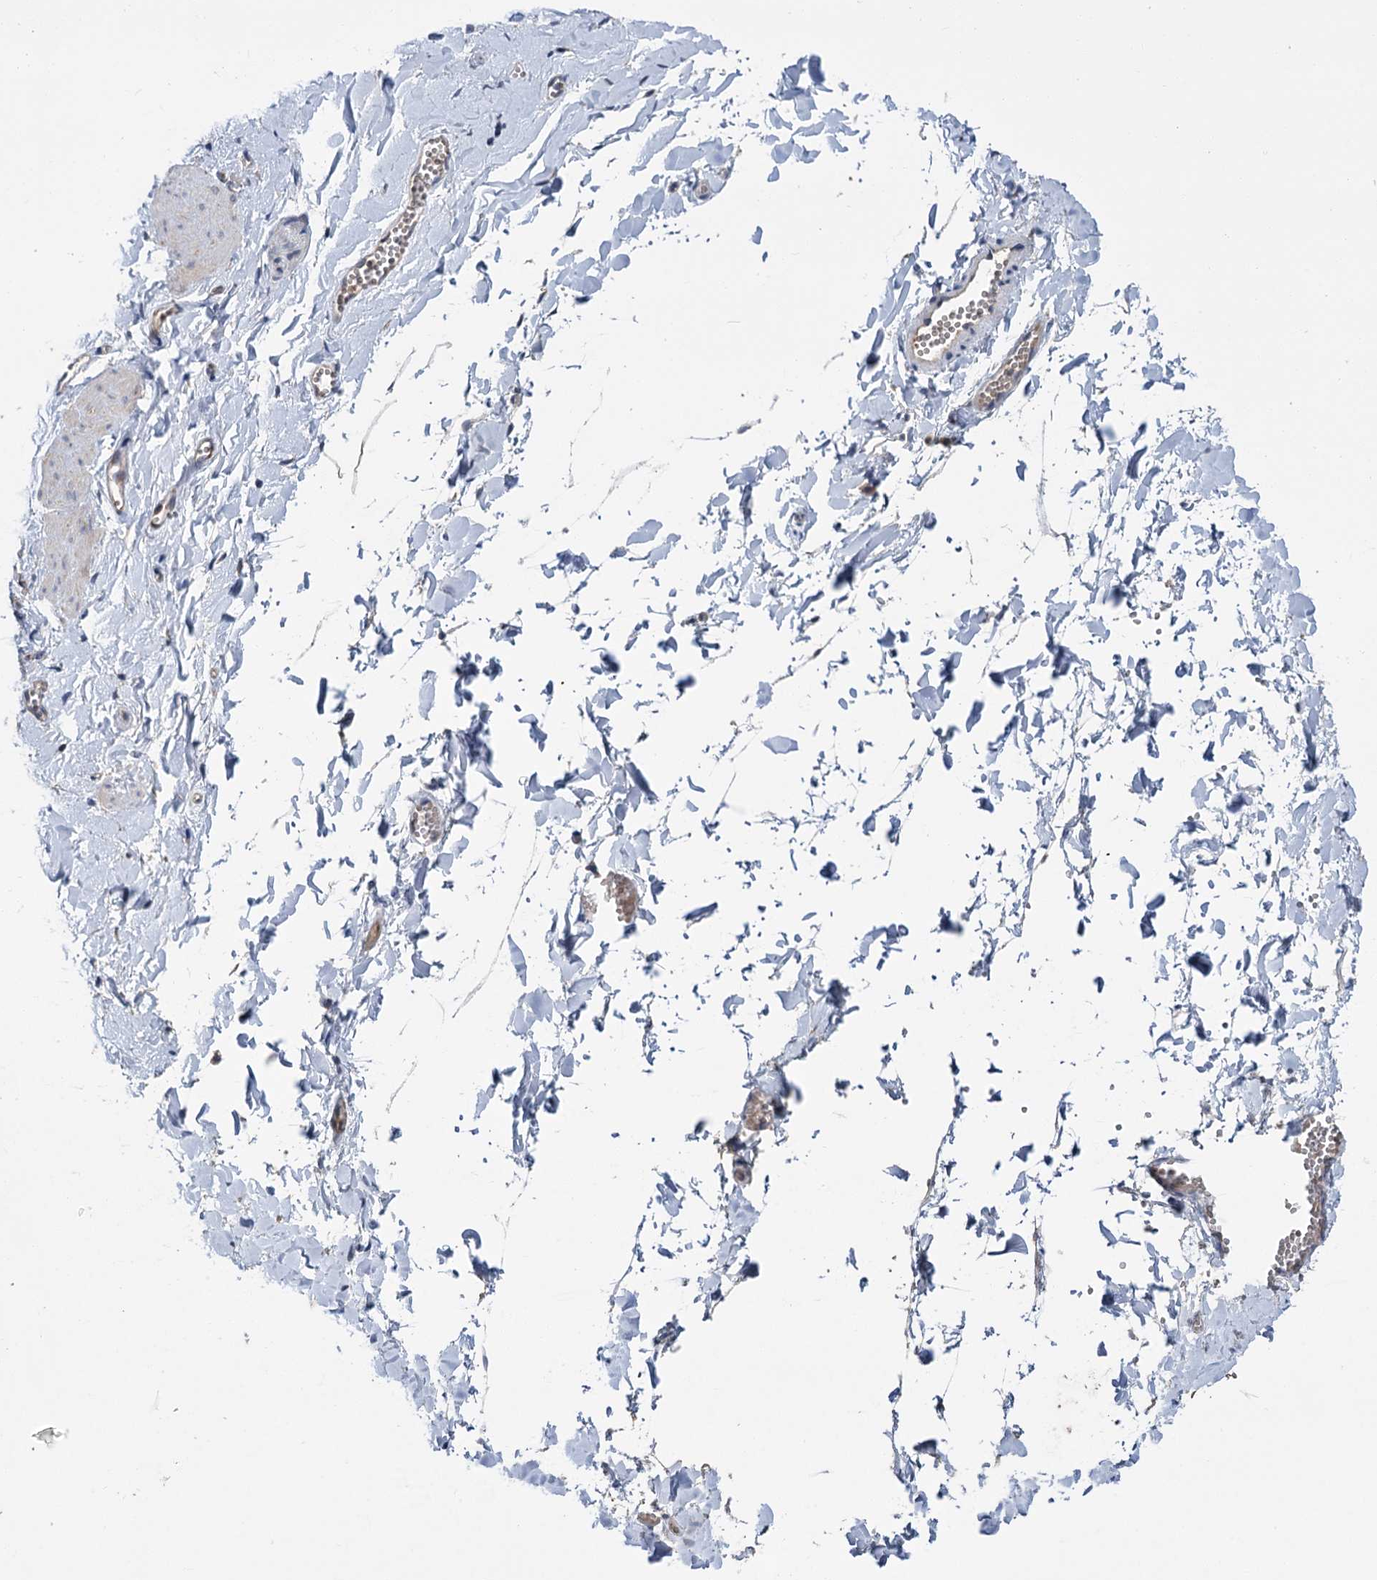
{"staining": {"intensity": "negative", "quantity": "none", "location": "none"}, "tissue": "adipose tissue", "cell_type": "Adipocytes", "image_type": "normal", "snomed": [{"axis": "morphology", "description": "Normal tissue, NOS"}, {"axis": "topography", "description": "Gallbladder"}, {"axis": "topography", "description": "Peripheral nerve tissue"}], "caption": "Immunohistochemistry (IHC) photomicrograph of unremarkable adipose tissue: adipose tissue stained with DAB (3,3'-diaminobenzidine) shows no significant protein staining in adipocytes.", "gene": "DYNC2H1", "patient": {"sex": "male", "age": 38}}